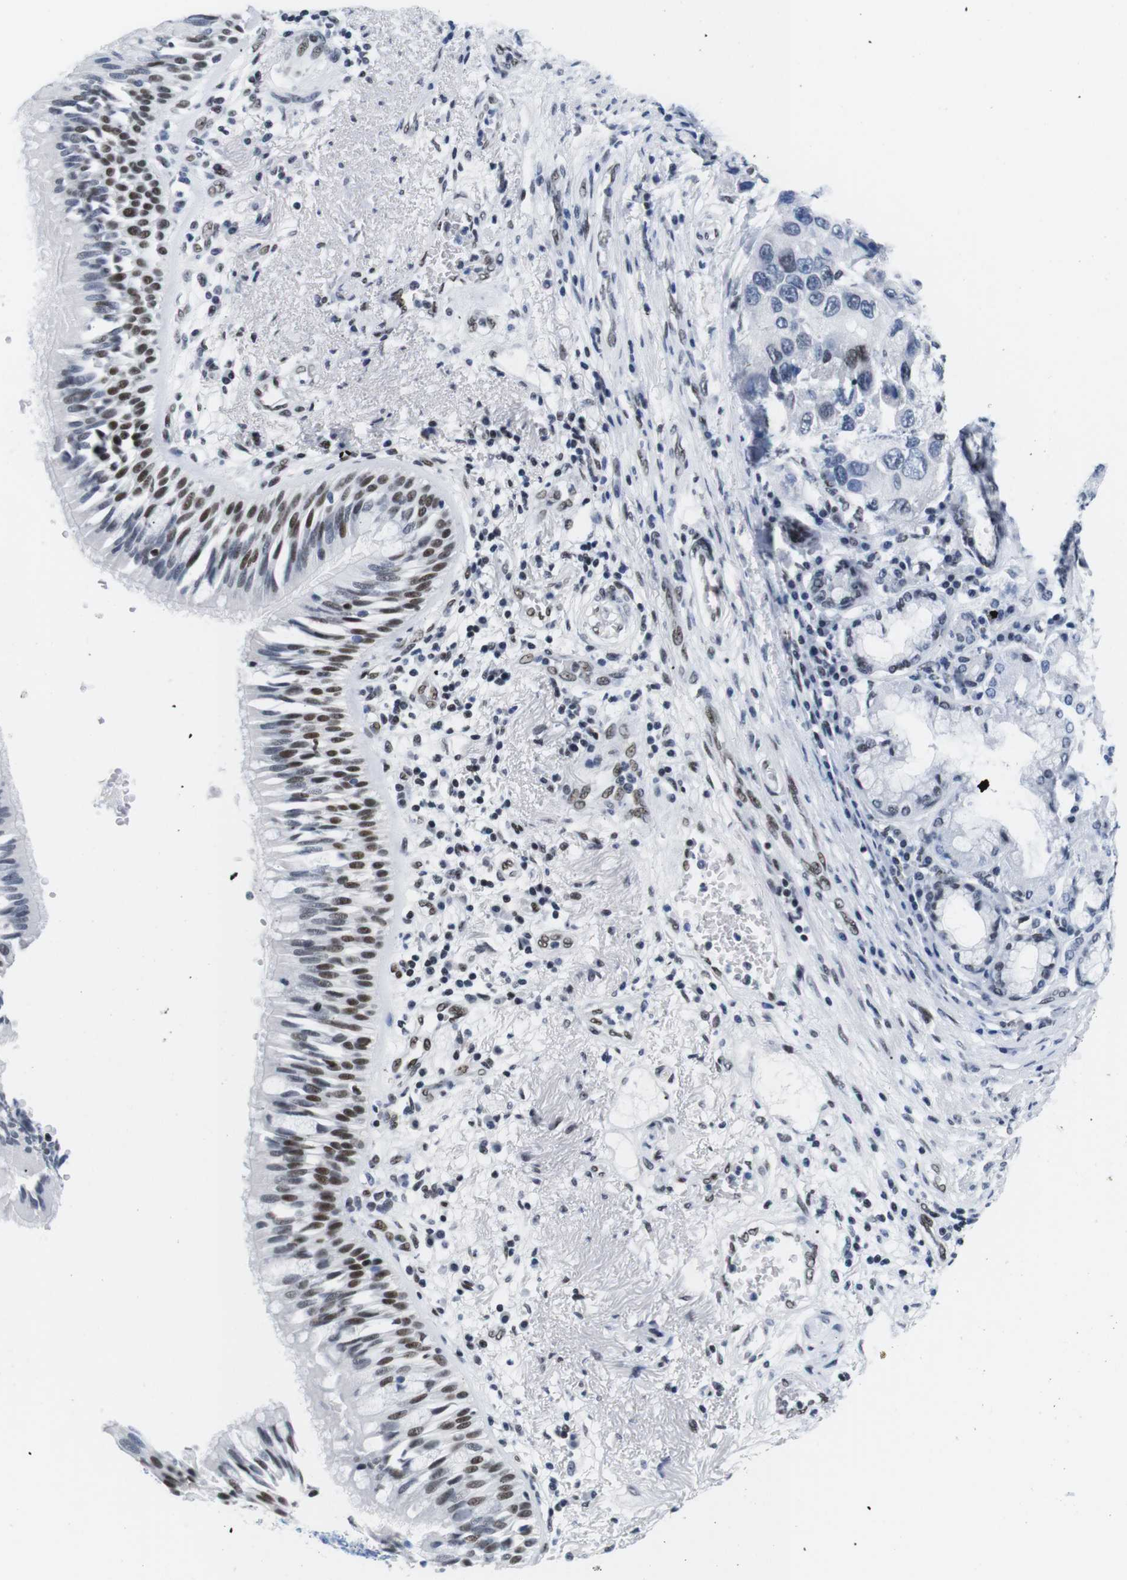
{"staining": {"intensity": "moderate", "quantity": "25%-75%", "location": "nuclear"}, "tissue": "bronchus", "cell_type": "Respiratory epithelial cells", "image_type": "normal", "snomed": [{"axis": "morphology", "description": "Normal tissue, NOS"}, {"axis": "morphology", "description": "Adenocarcinoma, NOS"}, {"axis": "morphology", "description": "Adenocarcinoma, metastatic, NOS"}, {"axis": "topography", "description": "Lymph node"}, {"axis": "topography", "description": "Bronchus"}, {"axis": "topography", "description": "Lung"}], "caption": "Immunohistochemistry staining of benign bronchus, which demonstrates medium levels of moderate nuclear positivity in approximately 25%-75% of respiratory epithelial cells indicating moderate nuclear protein staining. The staining was performed using DAB (3,3'-diaminobenzidine) (brown) for protein detection and nuclei were counterstained in hematoxylin (blue).", "gene": "IFI16", "patient": {"sex": "female", "age": 54}}